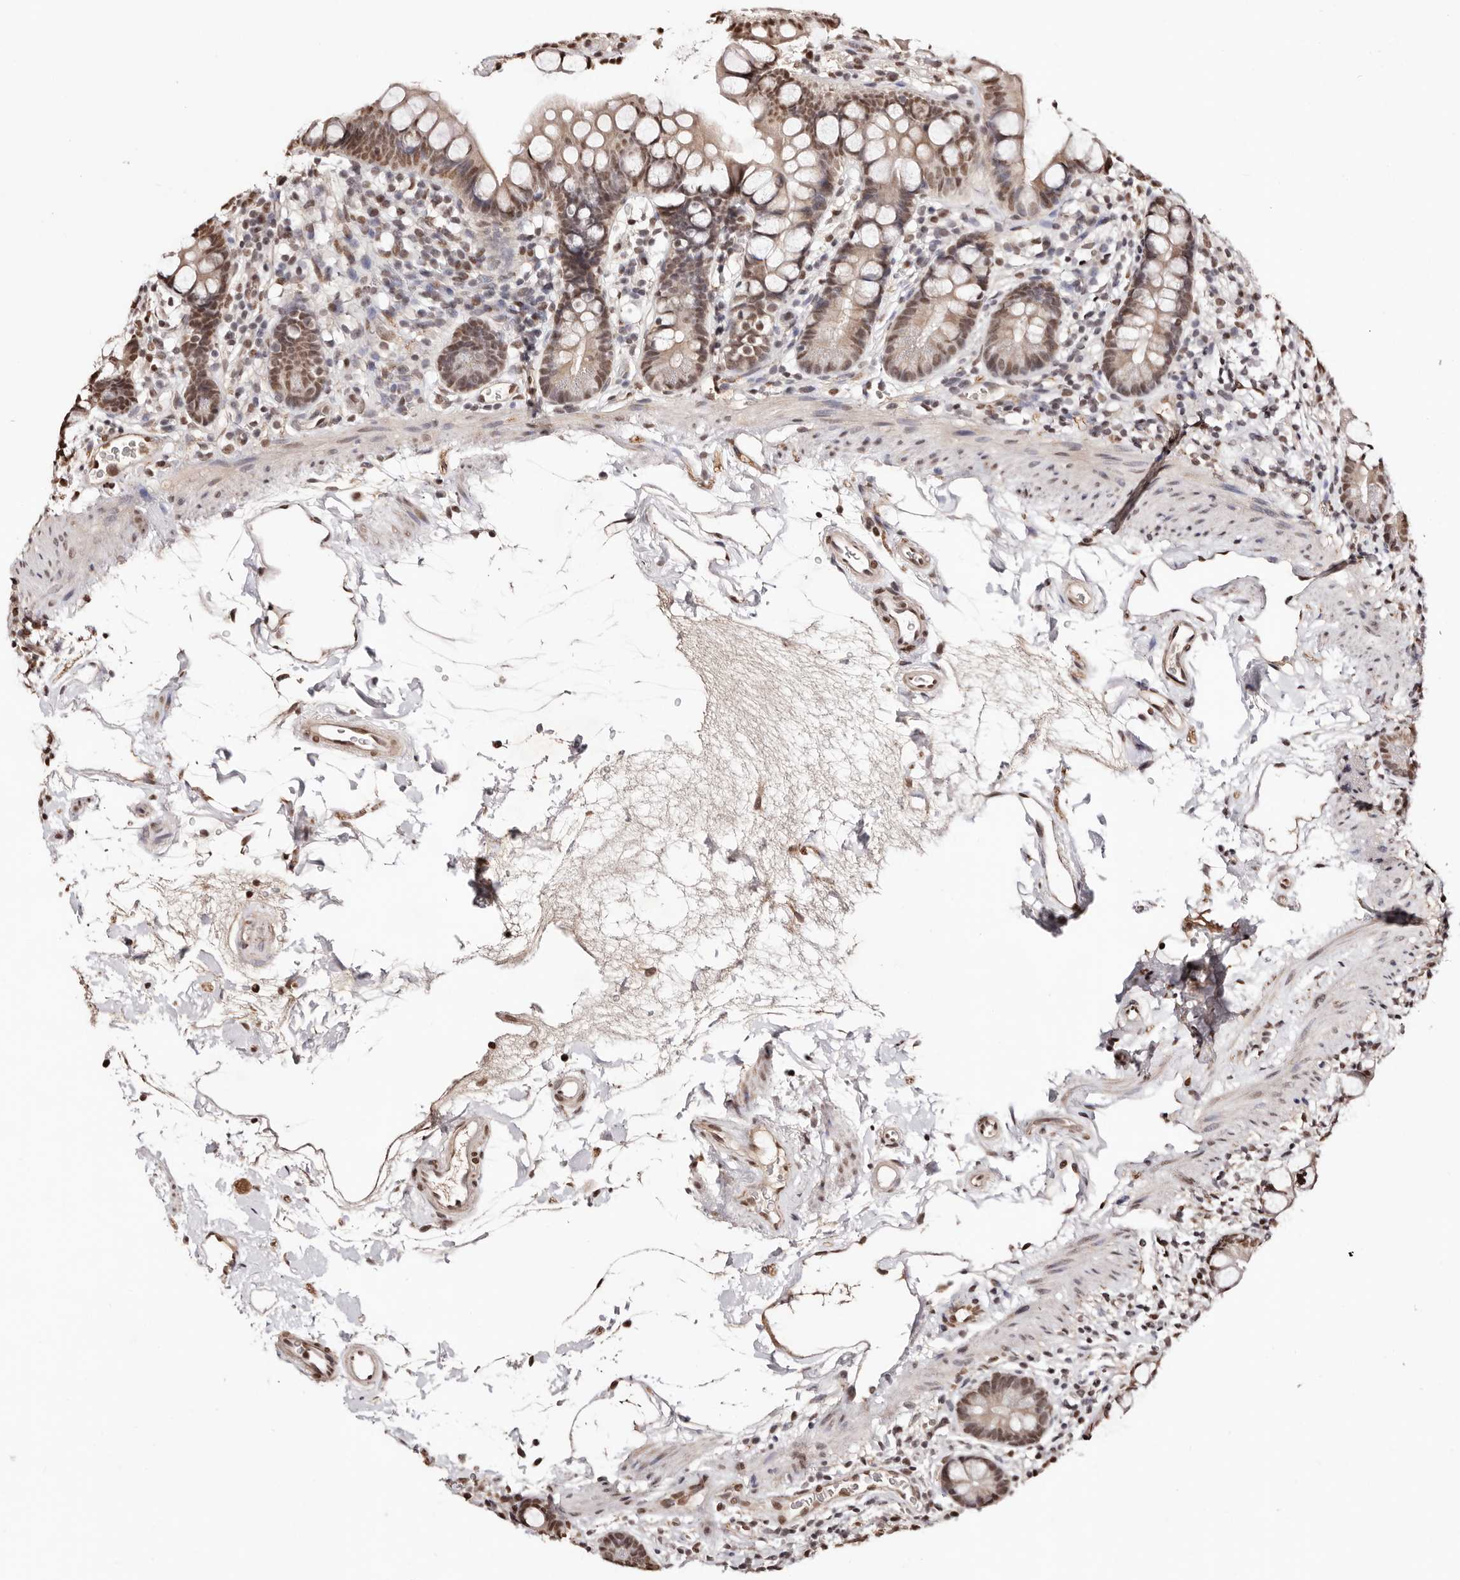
{"staining": {"intensity": "moderate", "quantity": ">75%", "location": "nuclear"}, "tissue": "small intestine", "cell_type": "Glandular cells", "image_type": "normal", "snomed": [{"axis": "morphology", "description": "Normal tissue, NOS"}, {"axis": "topography", "description": "Small intestine"}], "caption": "Immunohistochemistry of normal human small intestine reveals medium levels of moderate nuclear positivity in about >75% of glandular cells.", "gene": "BICRAL", "patient": {"sex": "female", "age": 84}}